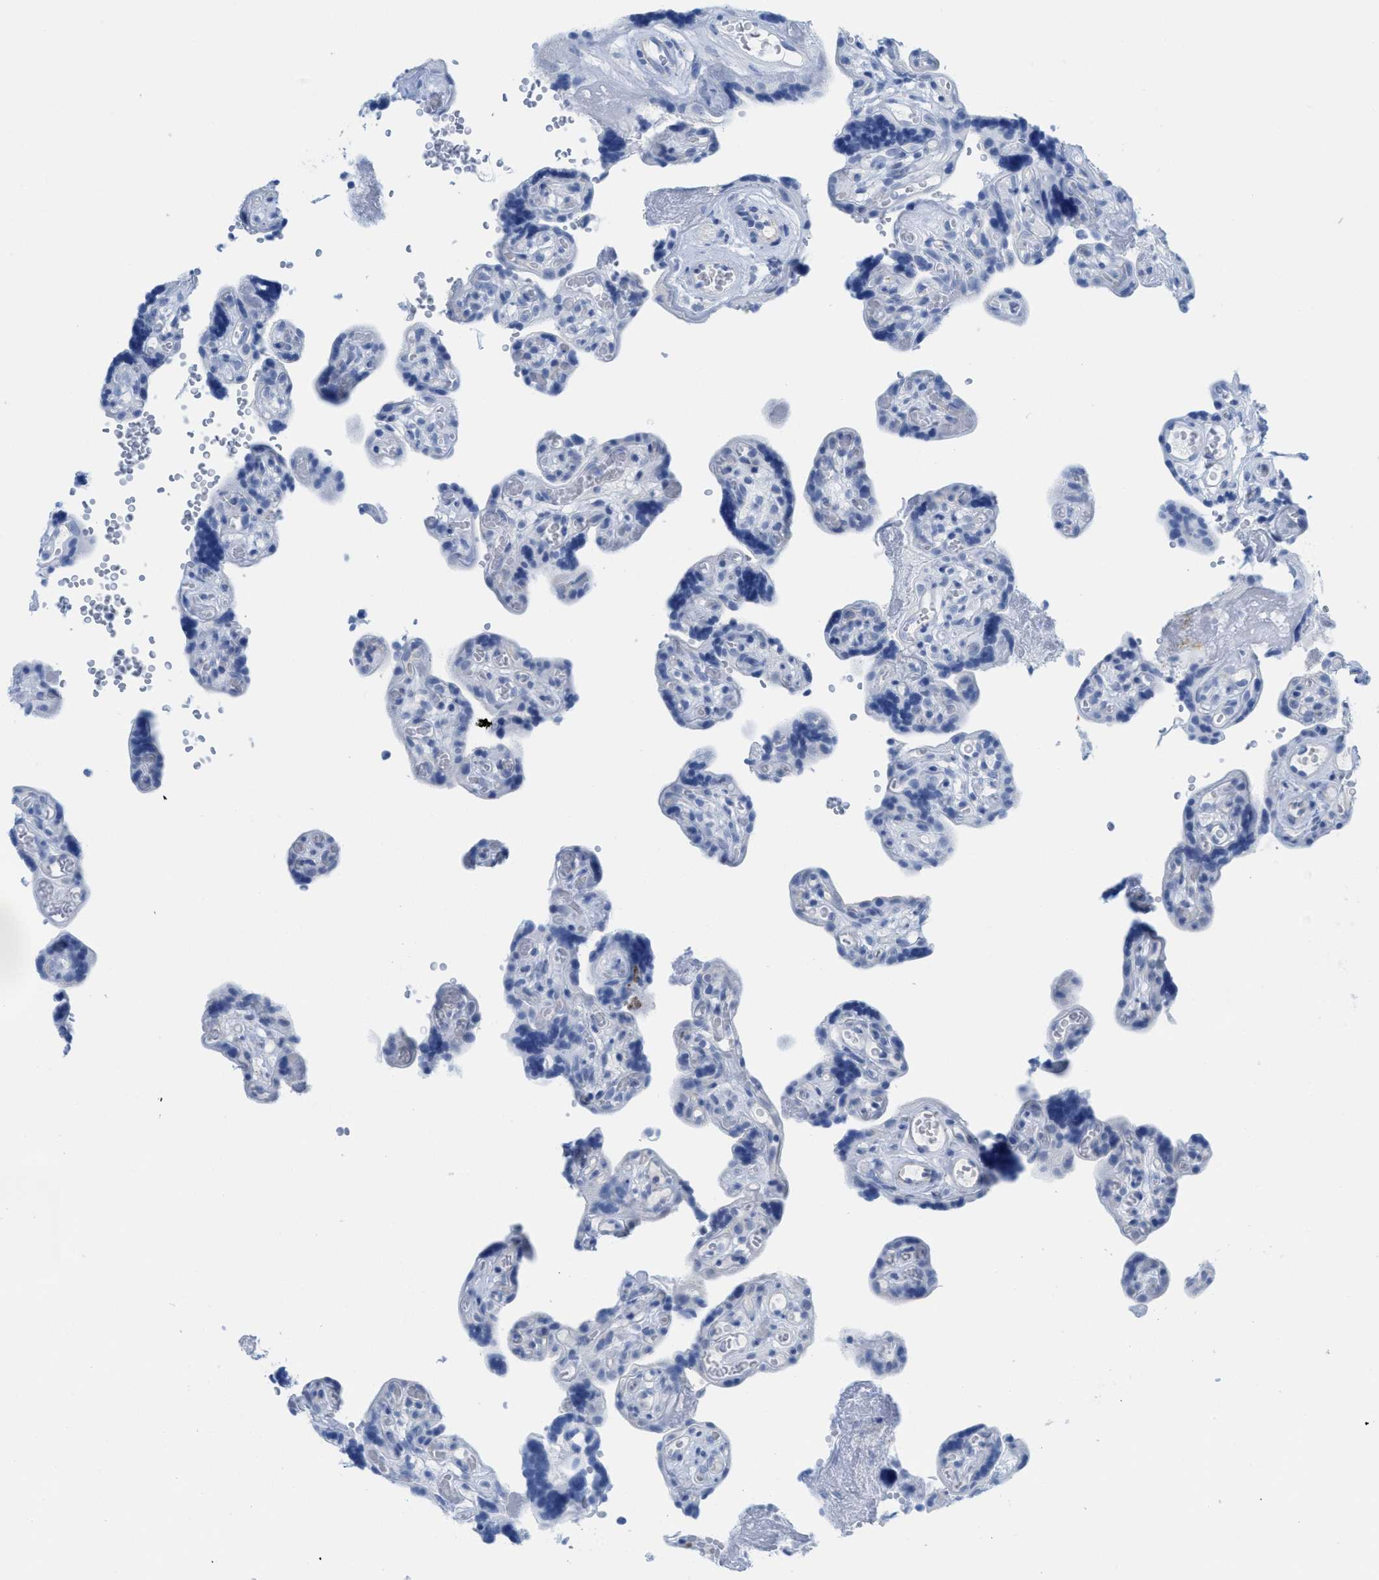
{"staining": {"intensity": "negative", "quantity": "none", "location": "none"}, "tissue": "placenta", "cell_type": "Decidual cells", "image_type": "normal", "snomed": [{"axis": "morphology", "description": "Normal tissue, NOS"}, {"axis": "topography", "description": "Placenta"}], "caption": "Image shows no significant protein expression in decidual cells of benign placenta.", "gene": "WDR4", "patient": {"sex": "female", "age": 30}}